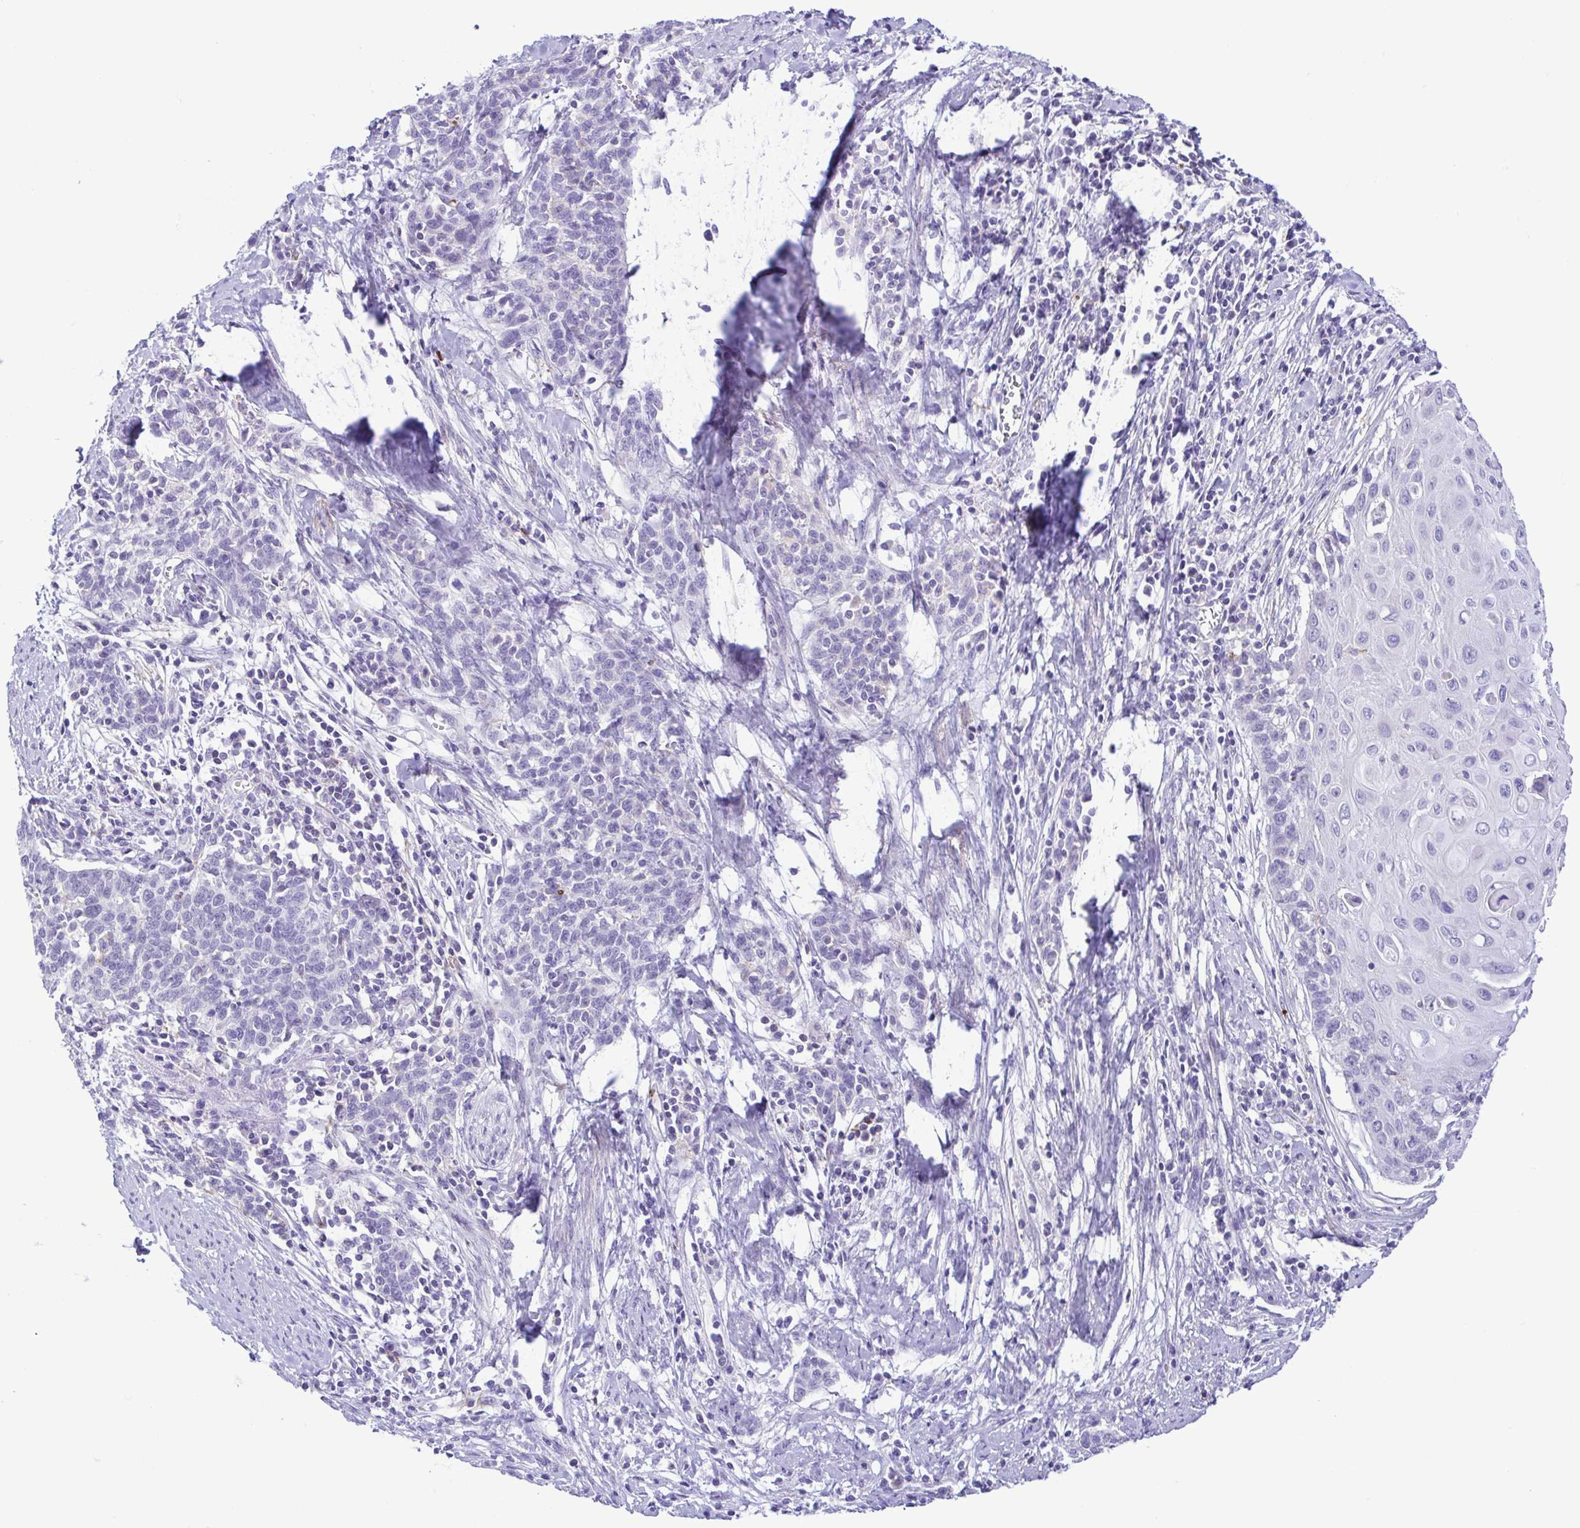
{"staining": {"intensity": "negative", "quantity": "none", "location": "none"}, "tissue": "cervical cancer", "cell_type": "Tumor cells", "image_type": "cancer", "snomed": [{"axis": "morphology", "description": "Squamous cell carcinoma, NOS"}, {"axis": "topography", "description": "Cervix"}], "caption": "Human squamous cell carcinoma (cervical) stained for a protein using IHC demonstrates no expression in tumor cells.", "gene": "GPR182", "patient": {"sex": "female", "age": 39}}